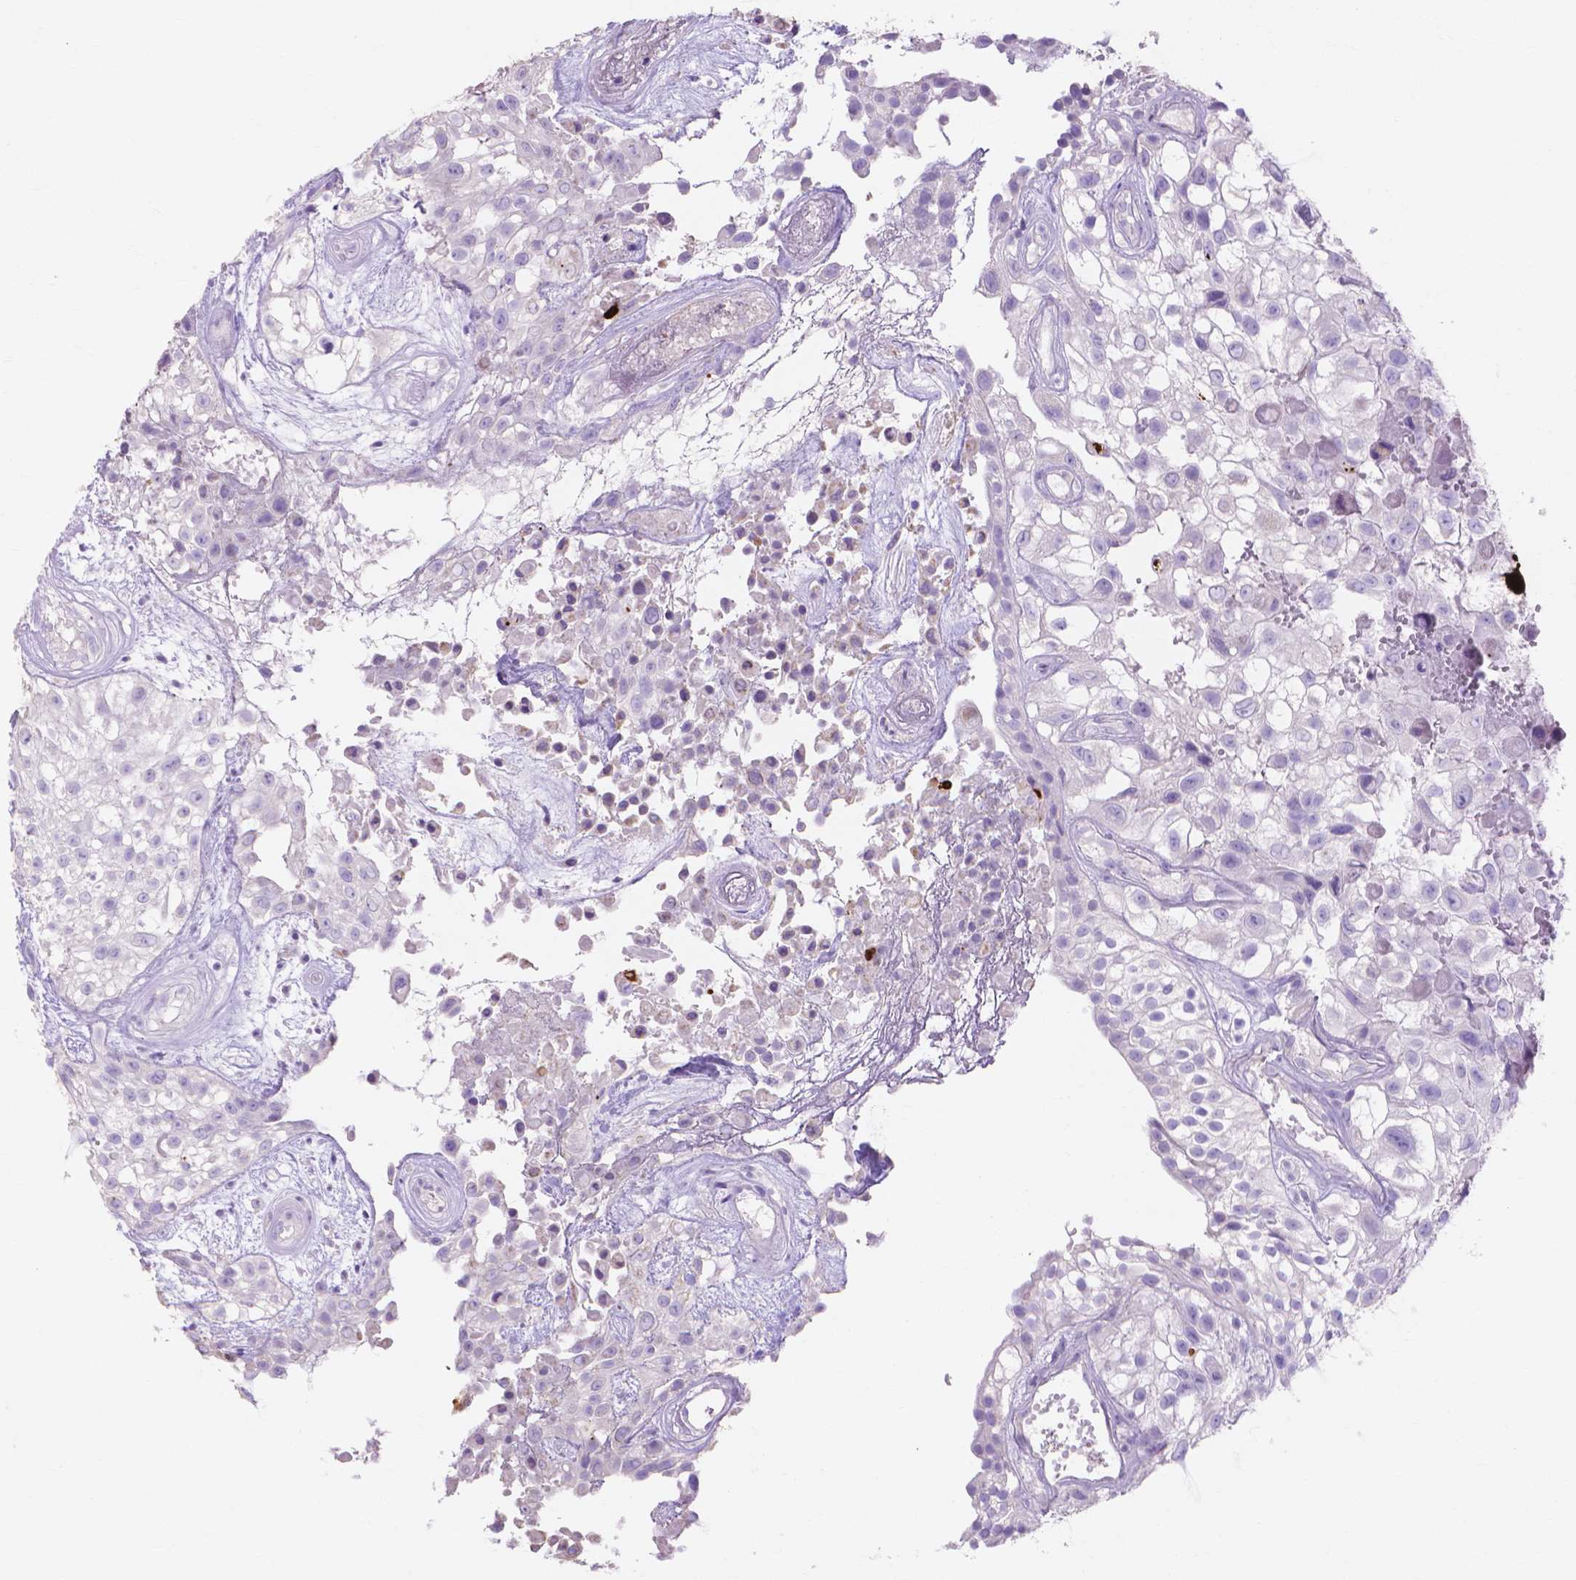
{"staining": {"intensity": "negative", "quantity": "none", "location": "none"}, "tissue": "urothelial cancer", "cell_type": "Tumor cells", "image_type": "cancer", "snomed": [{"axis": "morphology", "description": "Urothelial carcinoma, High grade"}, {"axis": "topography", "description": "Urinary bladder"}], "caption": "An image of high-grade urothelial carcinoma stained for a protein displays no brown staining in tumor cells.", "gene": "MMP11", "patient": {"sex": "male", "age": 56}}